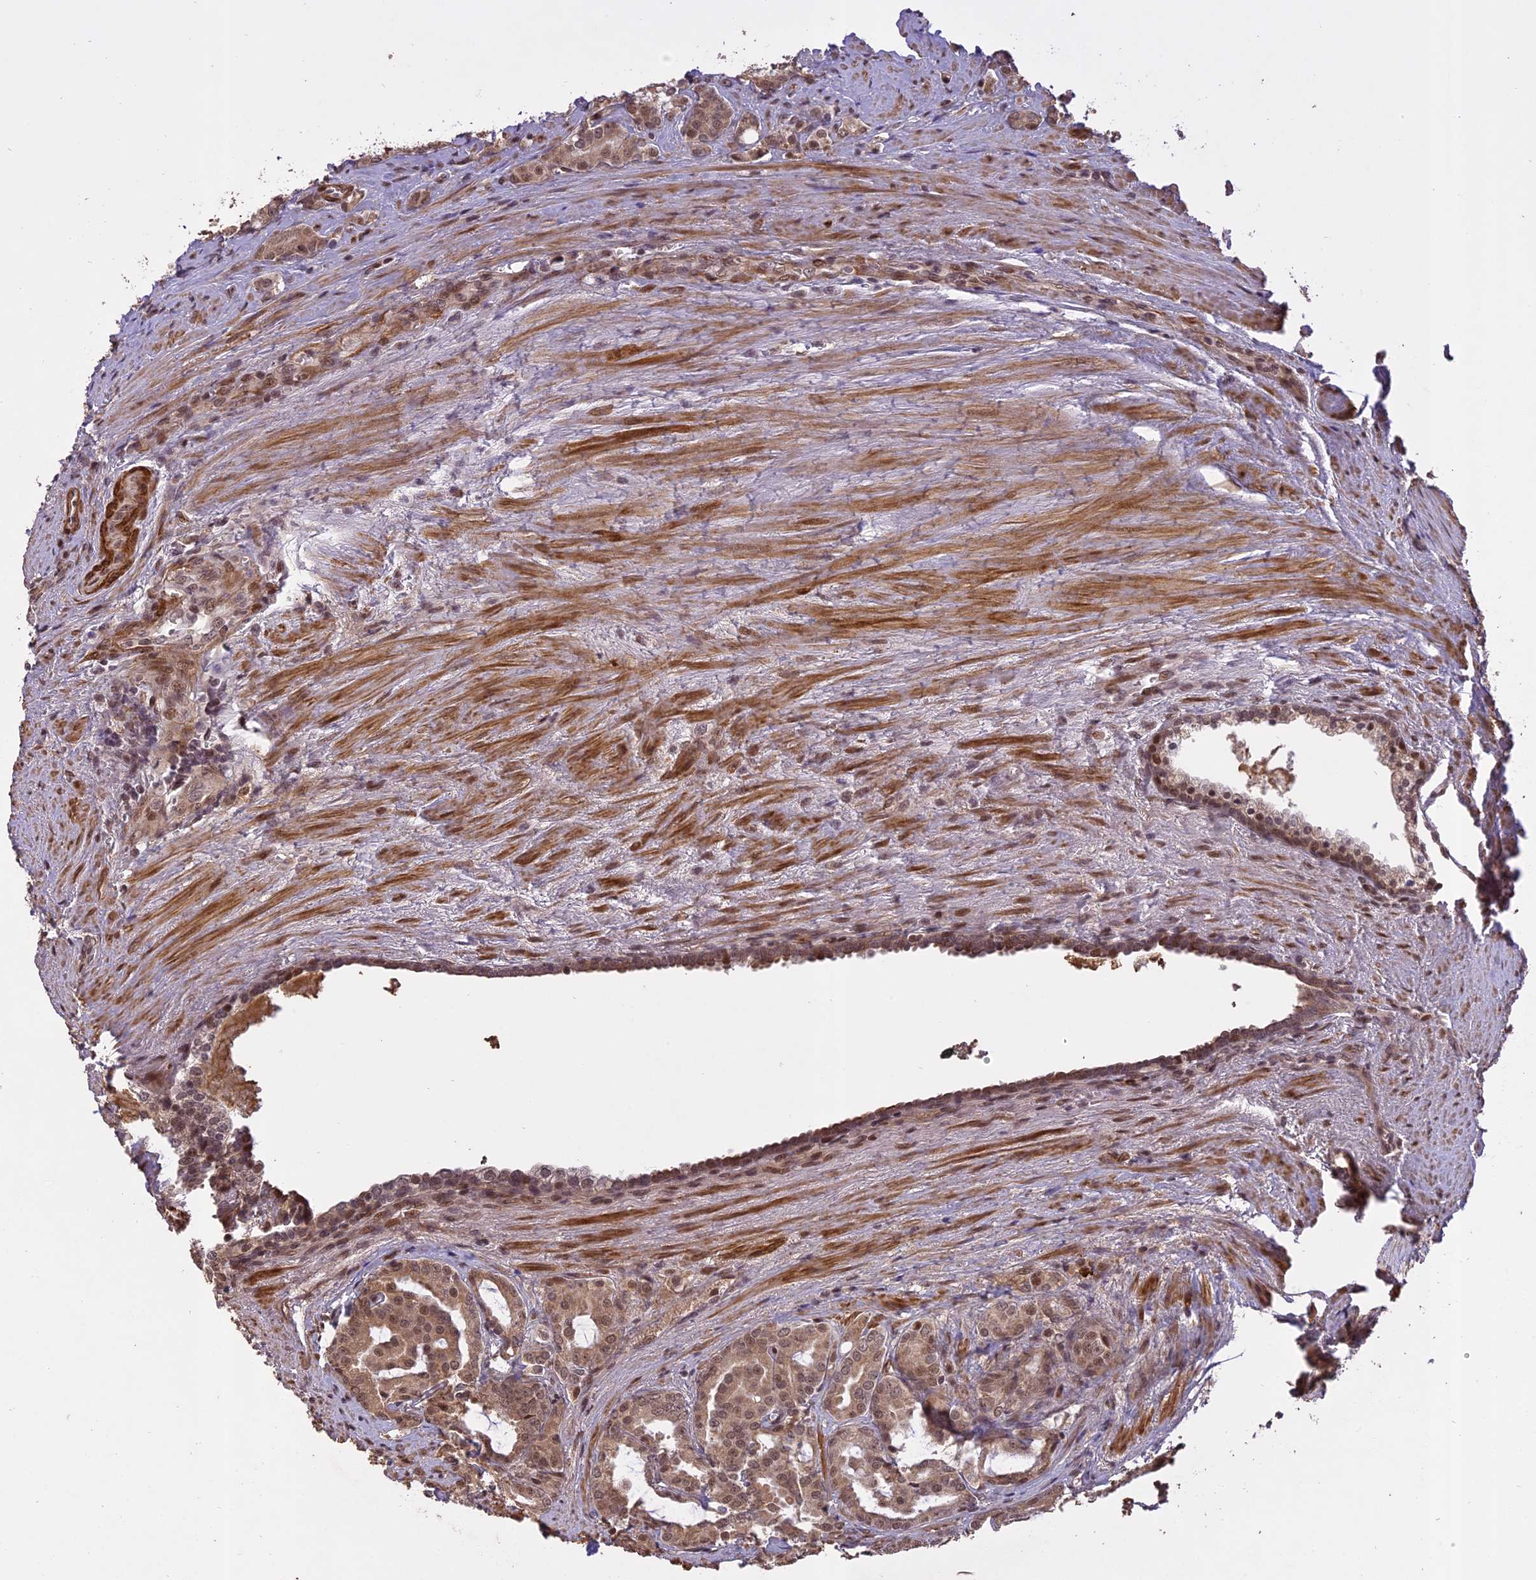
{"staining": {"intensity": "moderate", "quantity": ">75%", "location": "cytoplasmic/membranous,nuclear"}, "tissue": "prostate cancer", "cell_type": "Tumor cells", "image_type": "cancer", "snomed": [{"axis": "morphology", "description": "Adenocarcinoma, High grade"}, {"axis": "topography", "description": "Prostate"}], "caption": "A high-resolution micrograph shows IHC staining of prostate cancer, which reveals moderate cytoplasmic/membranous and nuclear positivity in about >75% of tumor cells. (IHC, brightfield microscopy, high magnification).", "gene": "PRELID2", "patient": {"sex": "male", "age": 72}}